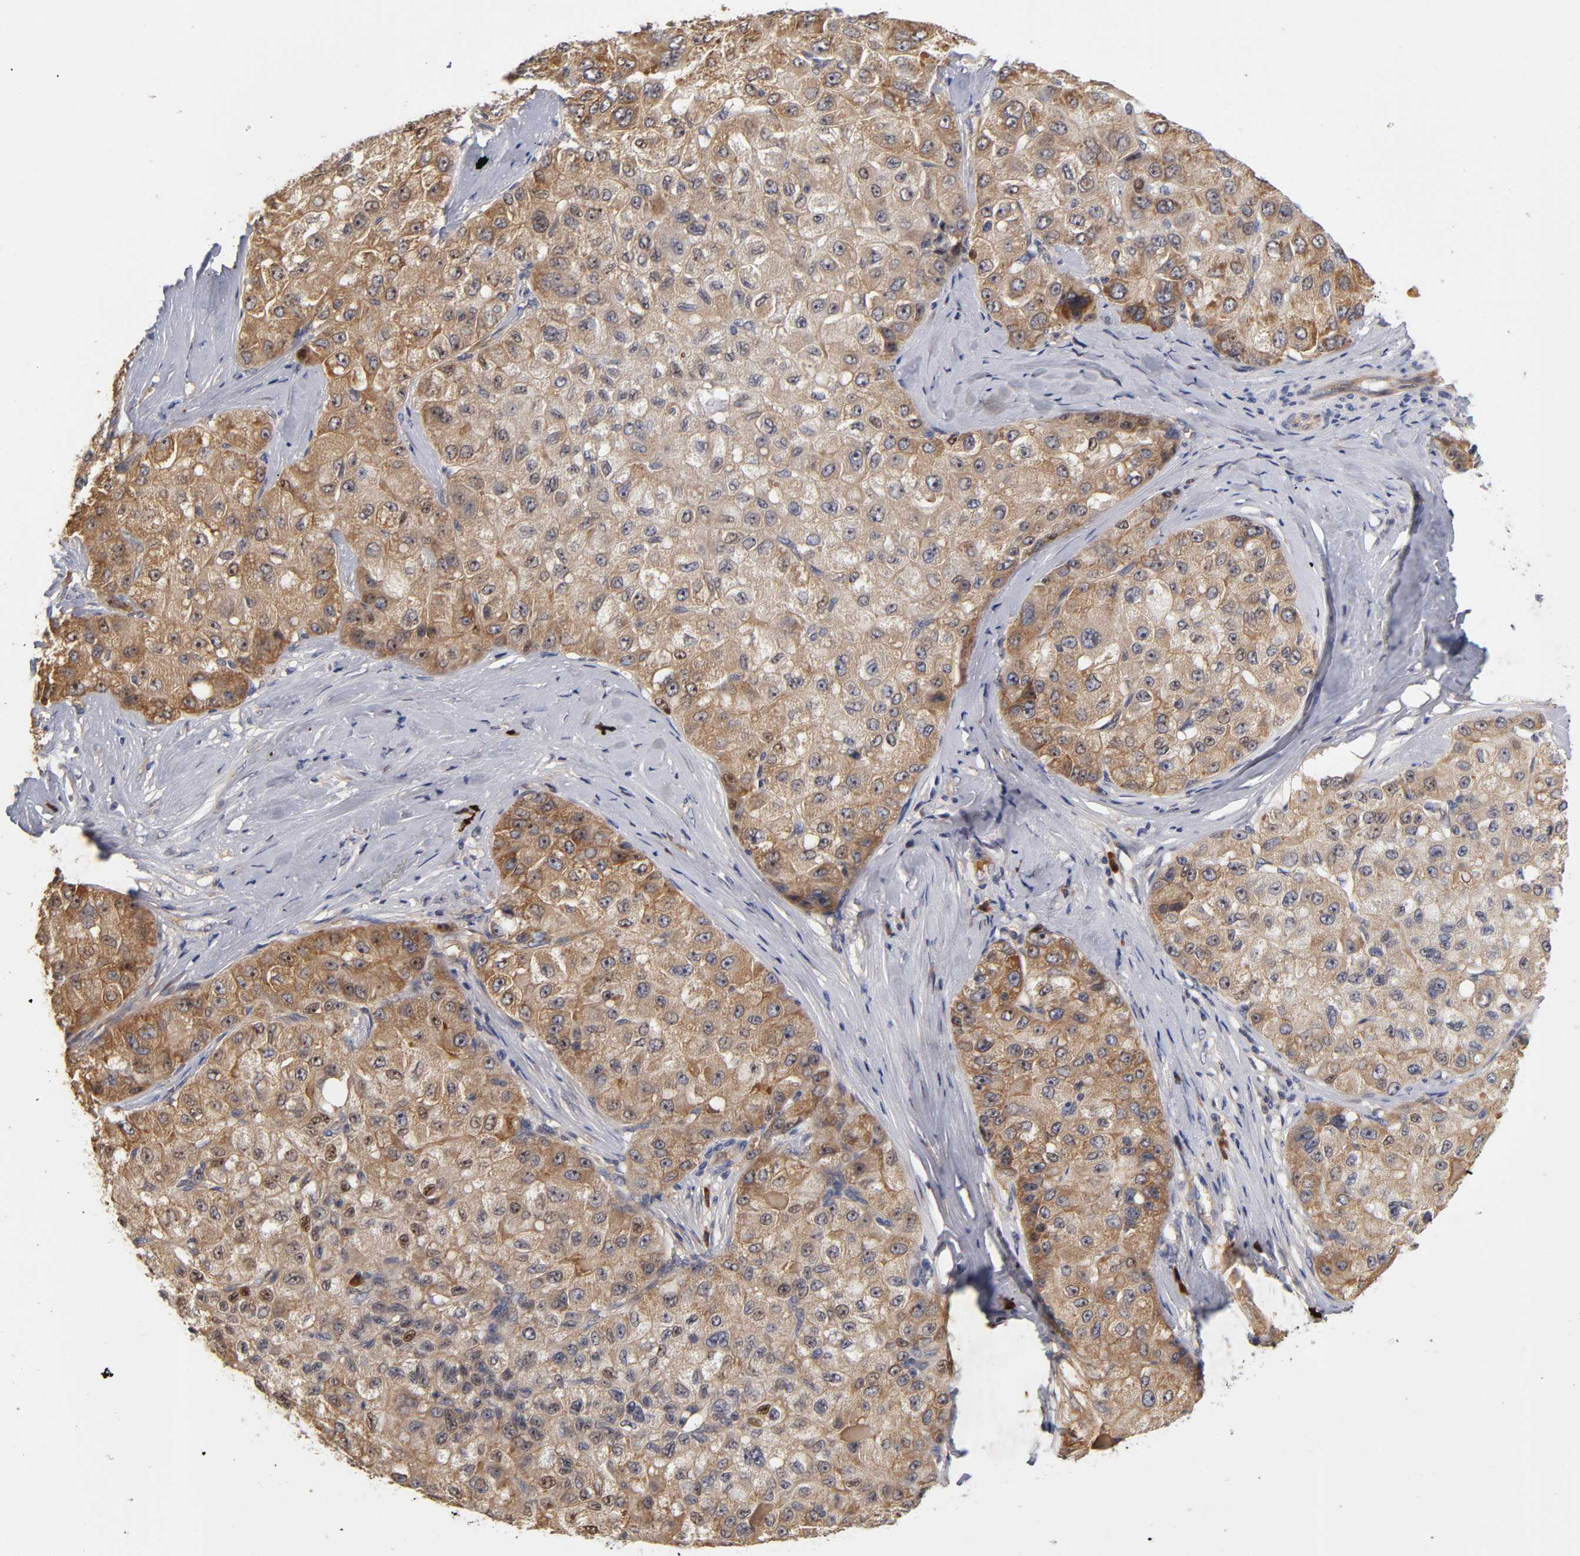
{"staining": {"intensity": "moderate", "quantity": ">75%", "location": "cytoplasmic/membranous"}, "tissue": "liver cancer", "cell_type": "Tumor cells", "image_type": "cancer", "snomed": [{"axis": "morphology", "description": "Carcinoma, Hepatocellular, NOS"}, {"axis": "topography", "description": "Liver"}], "caption": "Immunohistochemistry of human liver cancer reveals medium levels of moderate cytoplasmic/membranous expression in approximately >75% of tumor cells.", "gene": "RPS29", "patient": {"sex": "male", "age": 80}}